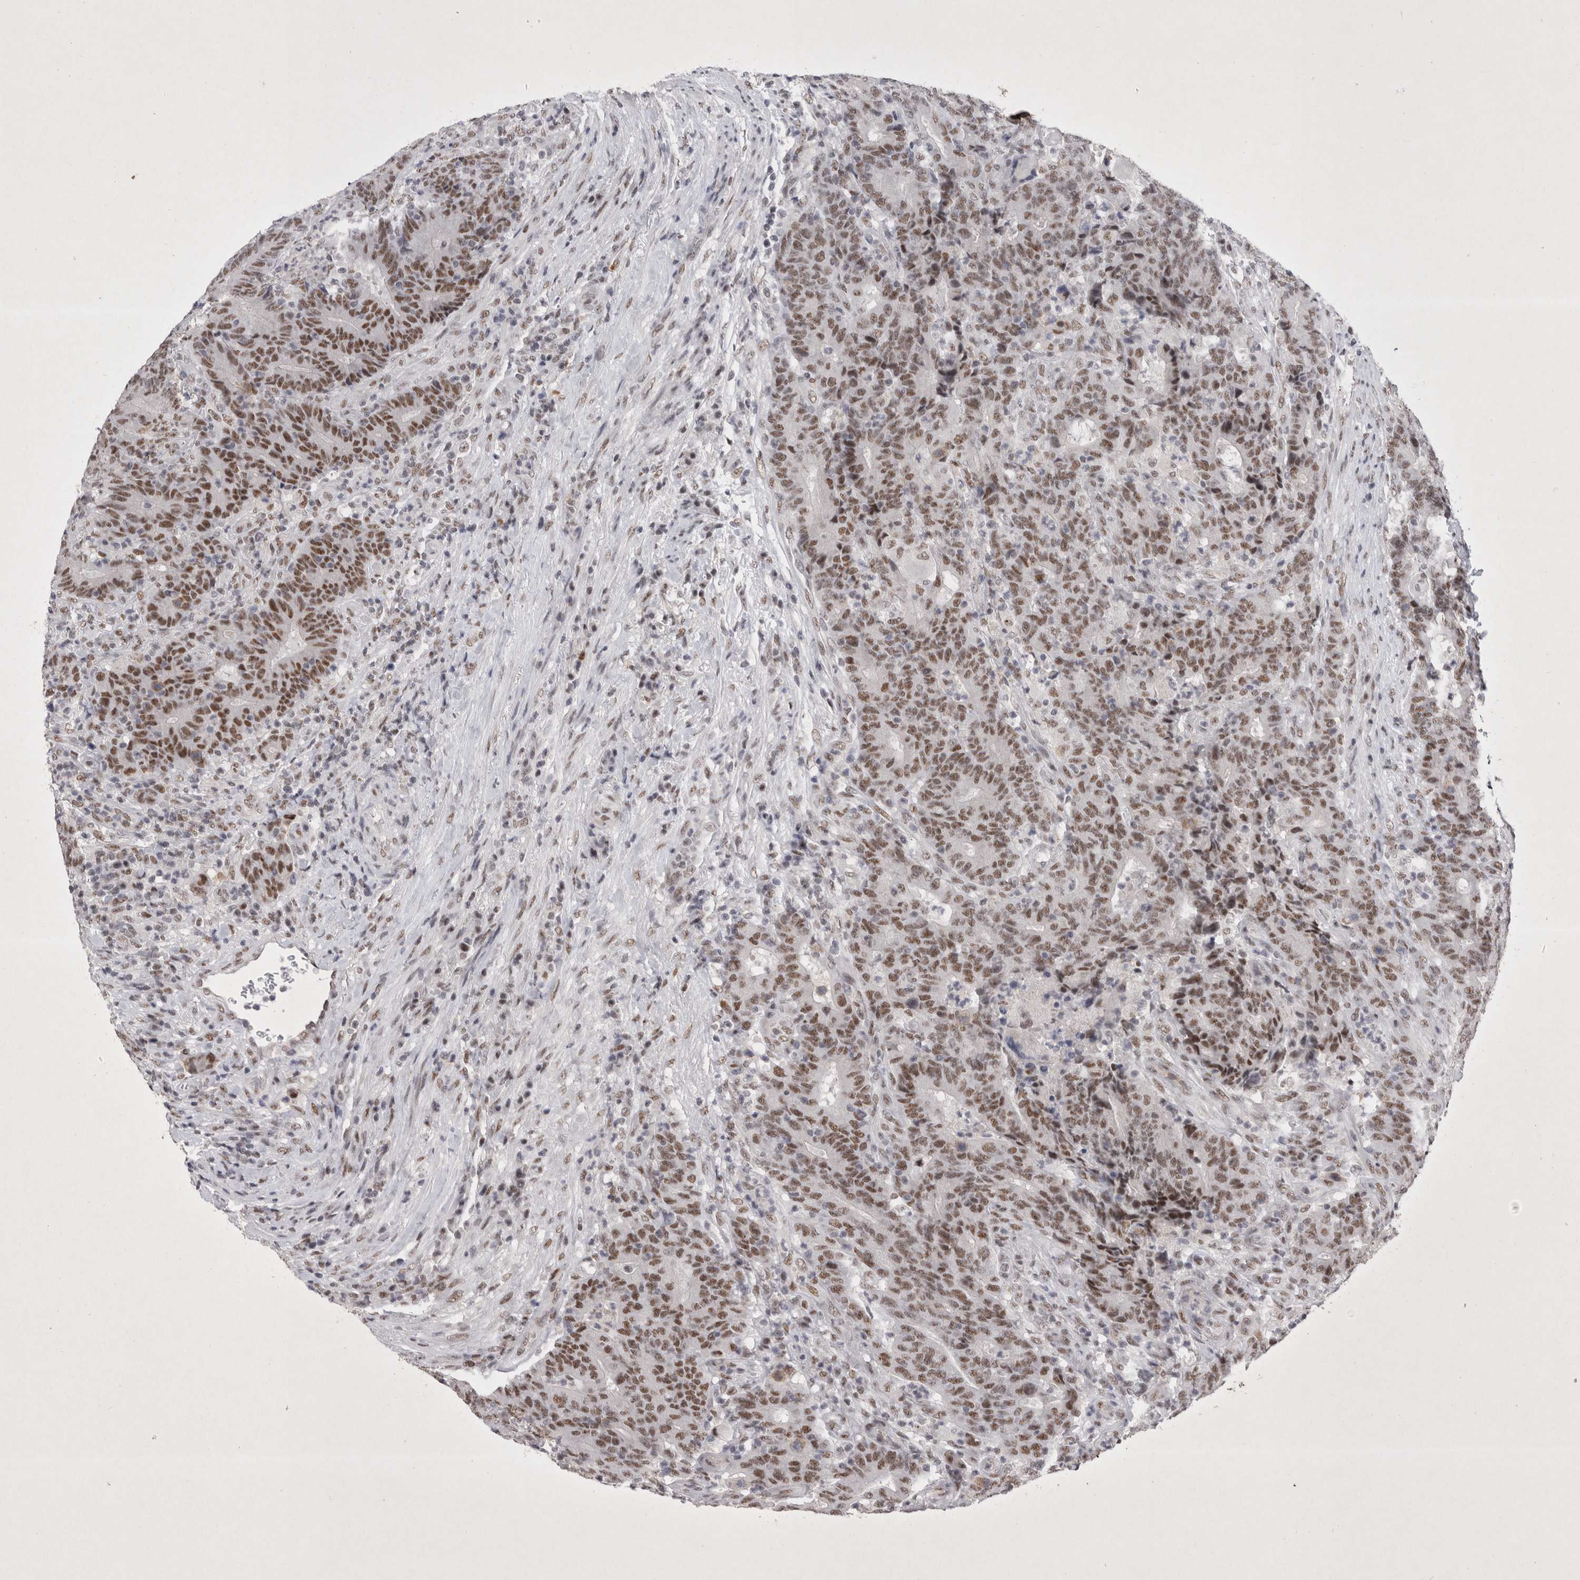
{"staining": {"intensity": "moderate", "quantity": ">75%", "location": "nuclear"}, "tissue": "colorectal cancer", "cell_type": "Tumor cells", "image_type": "cancer", "snomed": [{"axis": "morphology", "description": "Normal tissue, NOS"}, {"axis": "morphology", "description": "Adenocarcinoma, NOS"}, {"axis": "topography", "description": "Colon"}], "caption": "This is an image of immunohistochemistry staining of colorectal adenocarcinoma, which shows moderate staining in the nuclear of tumor cells.", "gene": "RBM6", "patient": {"sex": "female", "age": 75}}